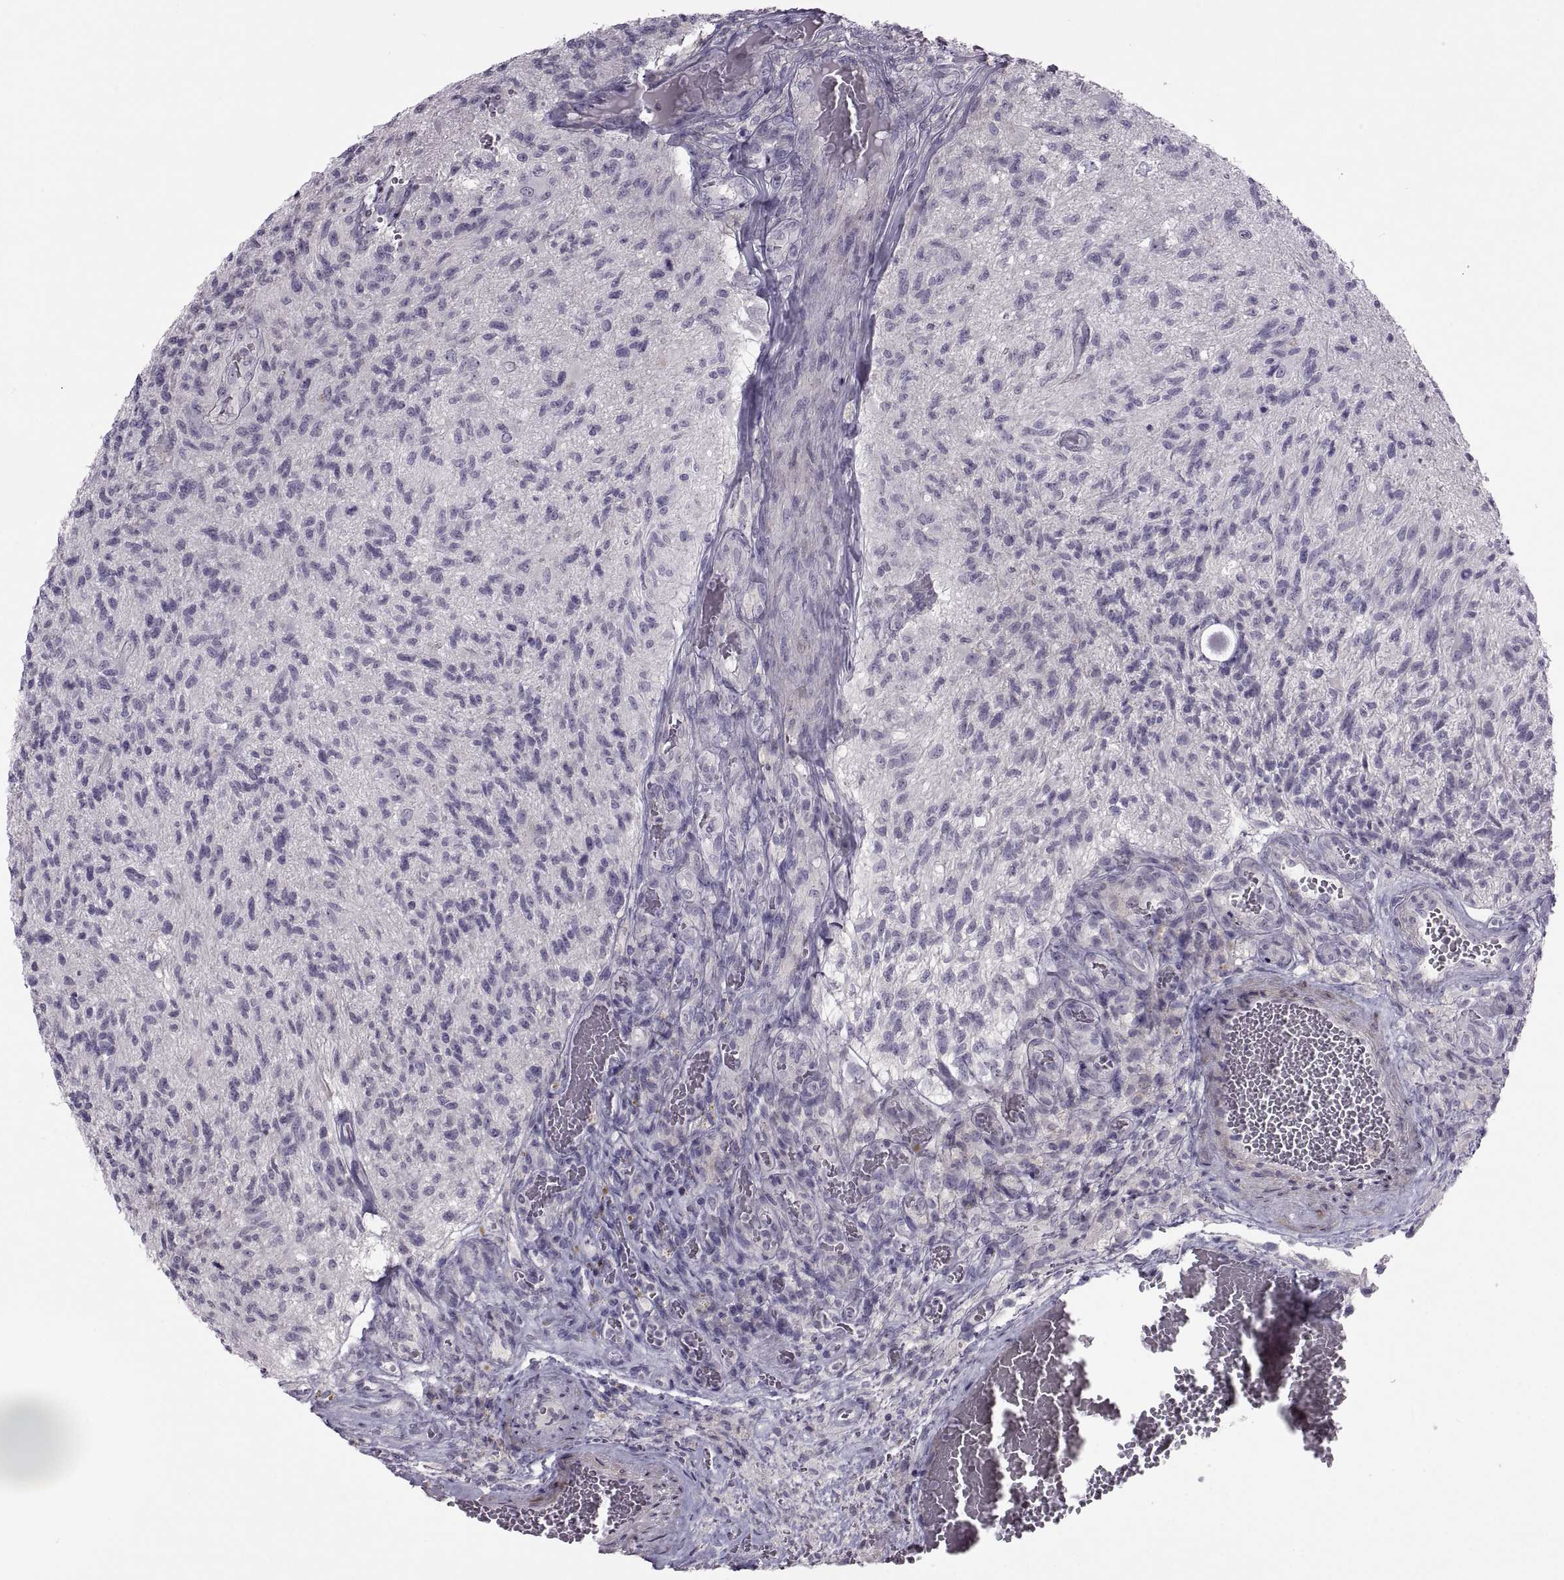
{"staining": {"intensity": "negative", "quantity": "none", "location": "none"}, "tissue": "glioma", "cell_type": "Tumor cells", "image_type": "cancer", "snomed": [{"axis": "morphology", "description": "Glioma, malignant, High grade"}, {"axis": "topography", "description": "Brain"}], "caption": "Tumor cells are negative for brown protein staining in malignant high-grade glioma. Nuclei are stained in blue.", "gene": "BSPH1", "patient": {"sex": "male", "age": 56}}